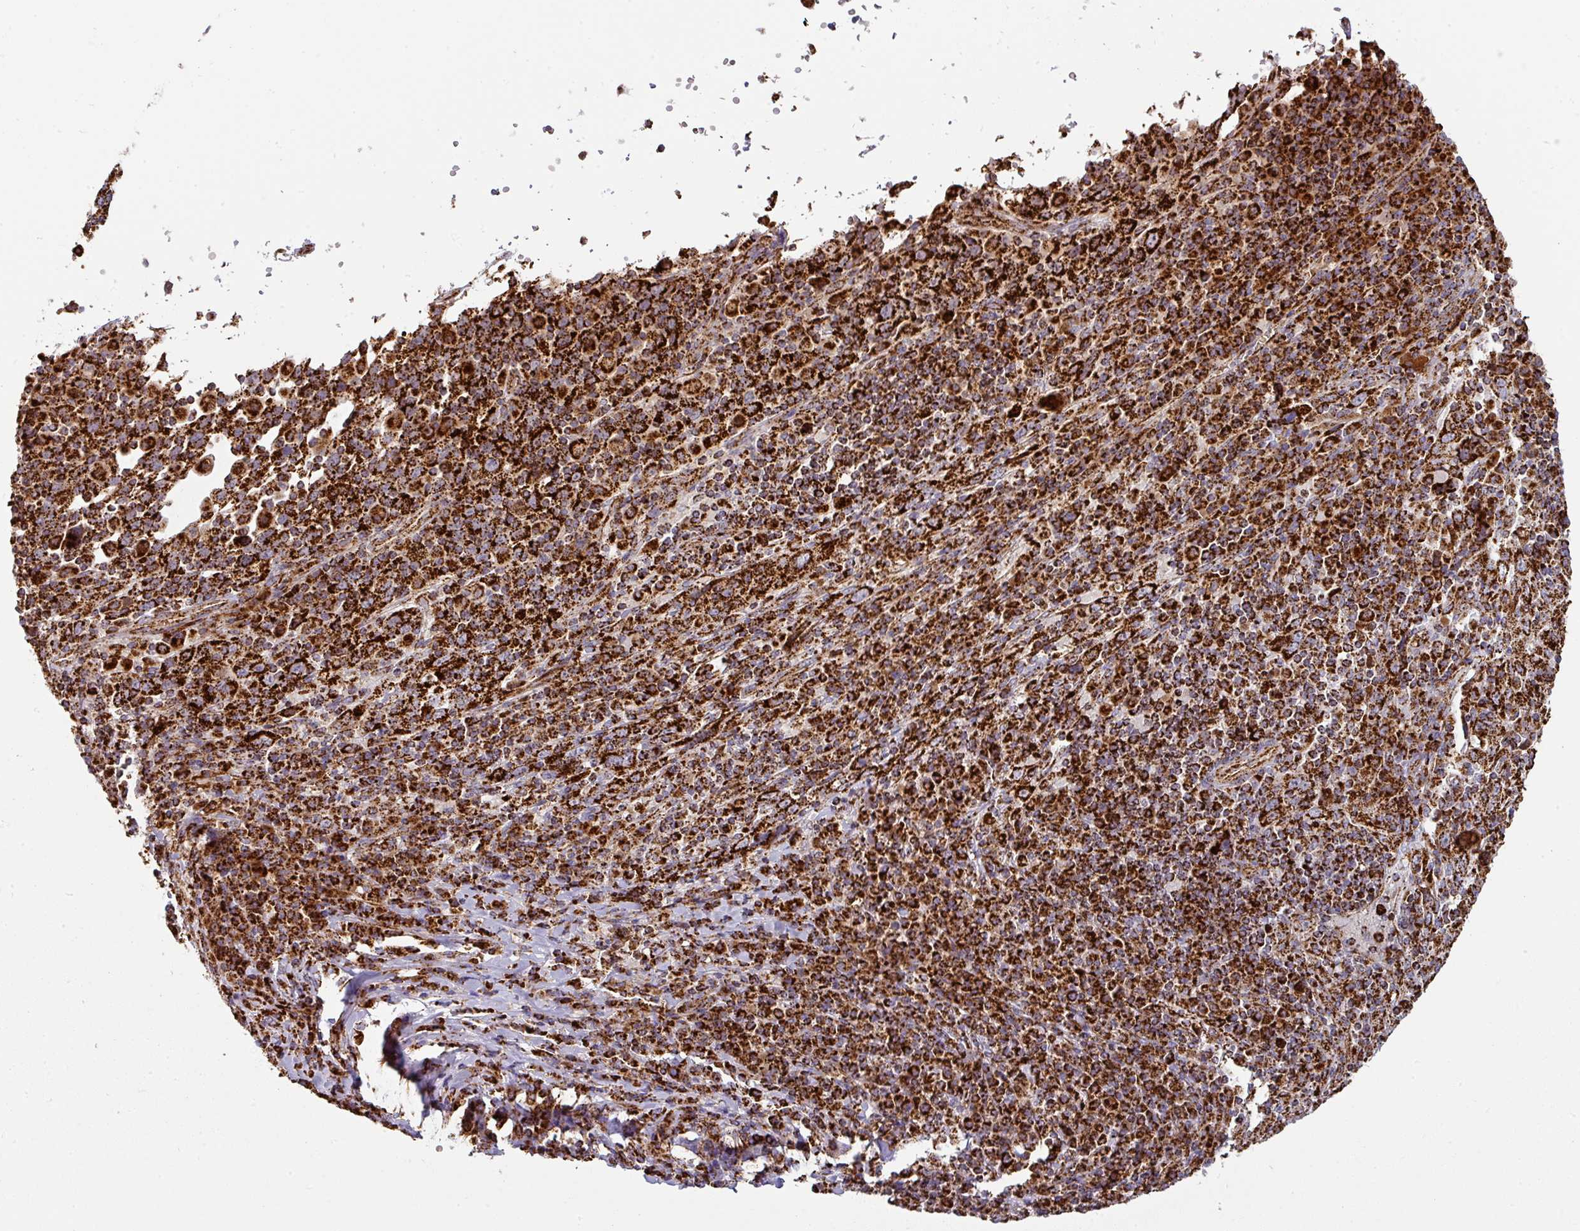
{"staining": {"intensity": "strong", "quantity": ">75%", "location": "cytoplasmic/membranous"}, "tissue": "cervical cancer", "cell_type": "Tumor cells", "image_type": "cancer", "snomed": [{"axis": "morphology", "description": "Squamous cell carcinoma, NOS"}, {"axis": "topography", "description": "Cervix"}], "caption": "Brown immunohistochemical staining in human cervical squamous cell carcinoma displays strong cytoplasmic/membranous staining in about >75% of tumor cells.", "gene": "TRAP1", "patient": {"sex": "female", "age": 46}}